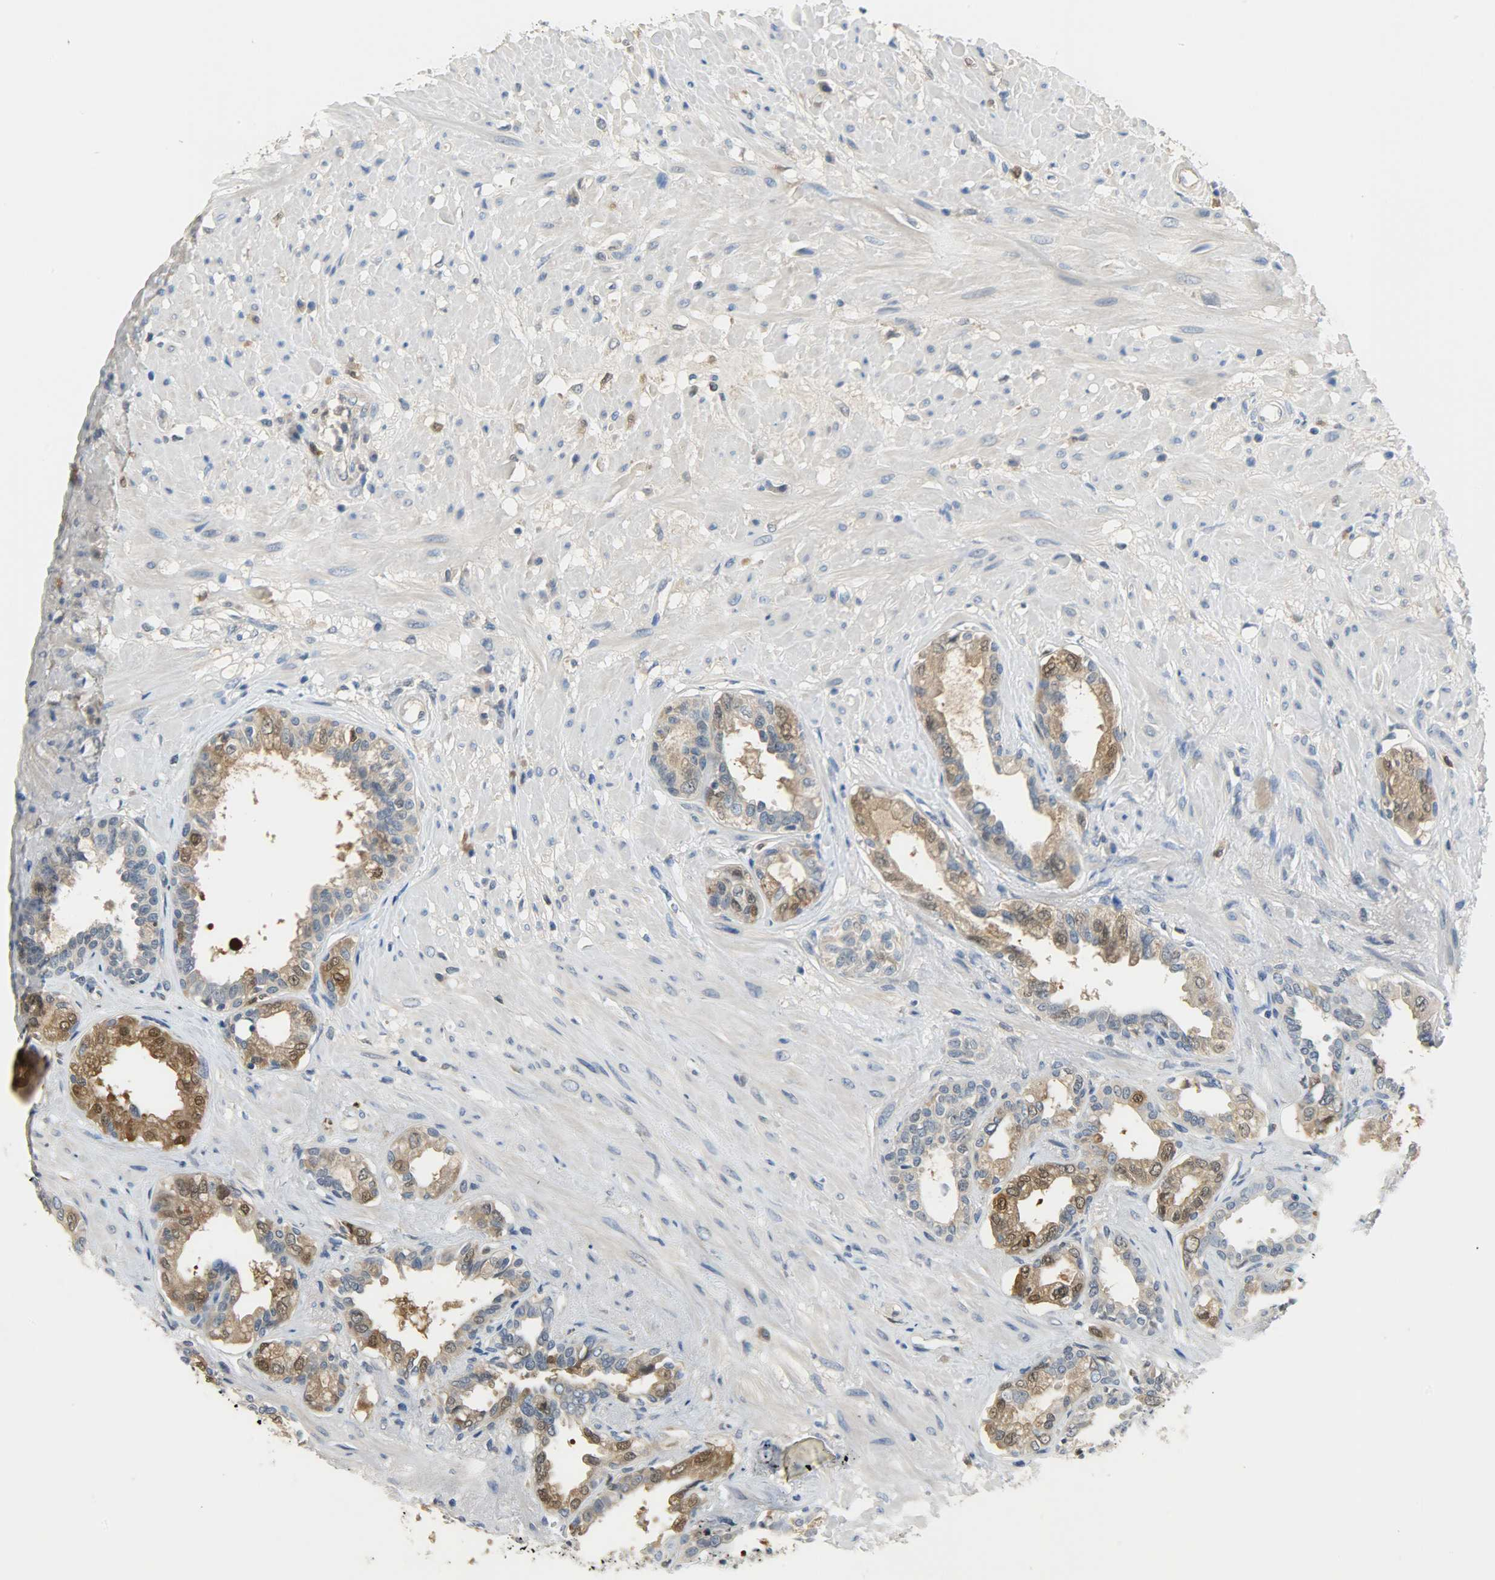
{"staining": {"intensity": "moderate", "quantity": "25%-75%", "location": "cytoplasmic/membranous,nuclear"}, "tissue": "seminal vesicle", "cell_type": "Glandular cells", "image_type": "normal", "snomed": [{"axis": "morphology", "description": "Normal tissue, NOS"}, {"axis": "topography", "description": "Seminal veicle"}], "caption": "Immunohistochemistry of normal seminal vesicle reveals medium levels of moderate cytoplasmic/membranous,nuclear expression in about 25%-75% of glandular cells. The protein of interest is shown in brown color, while the nuclei are stained blue.", "gene": "EIF4EBP1", "patient": {"sex": "male", "age": 61}}